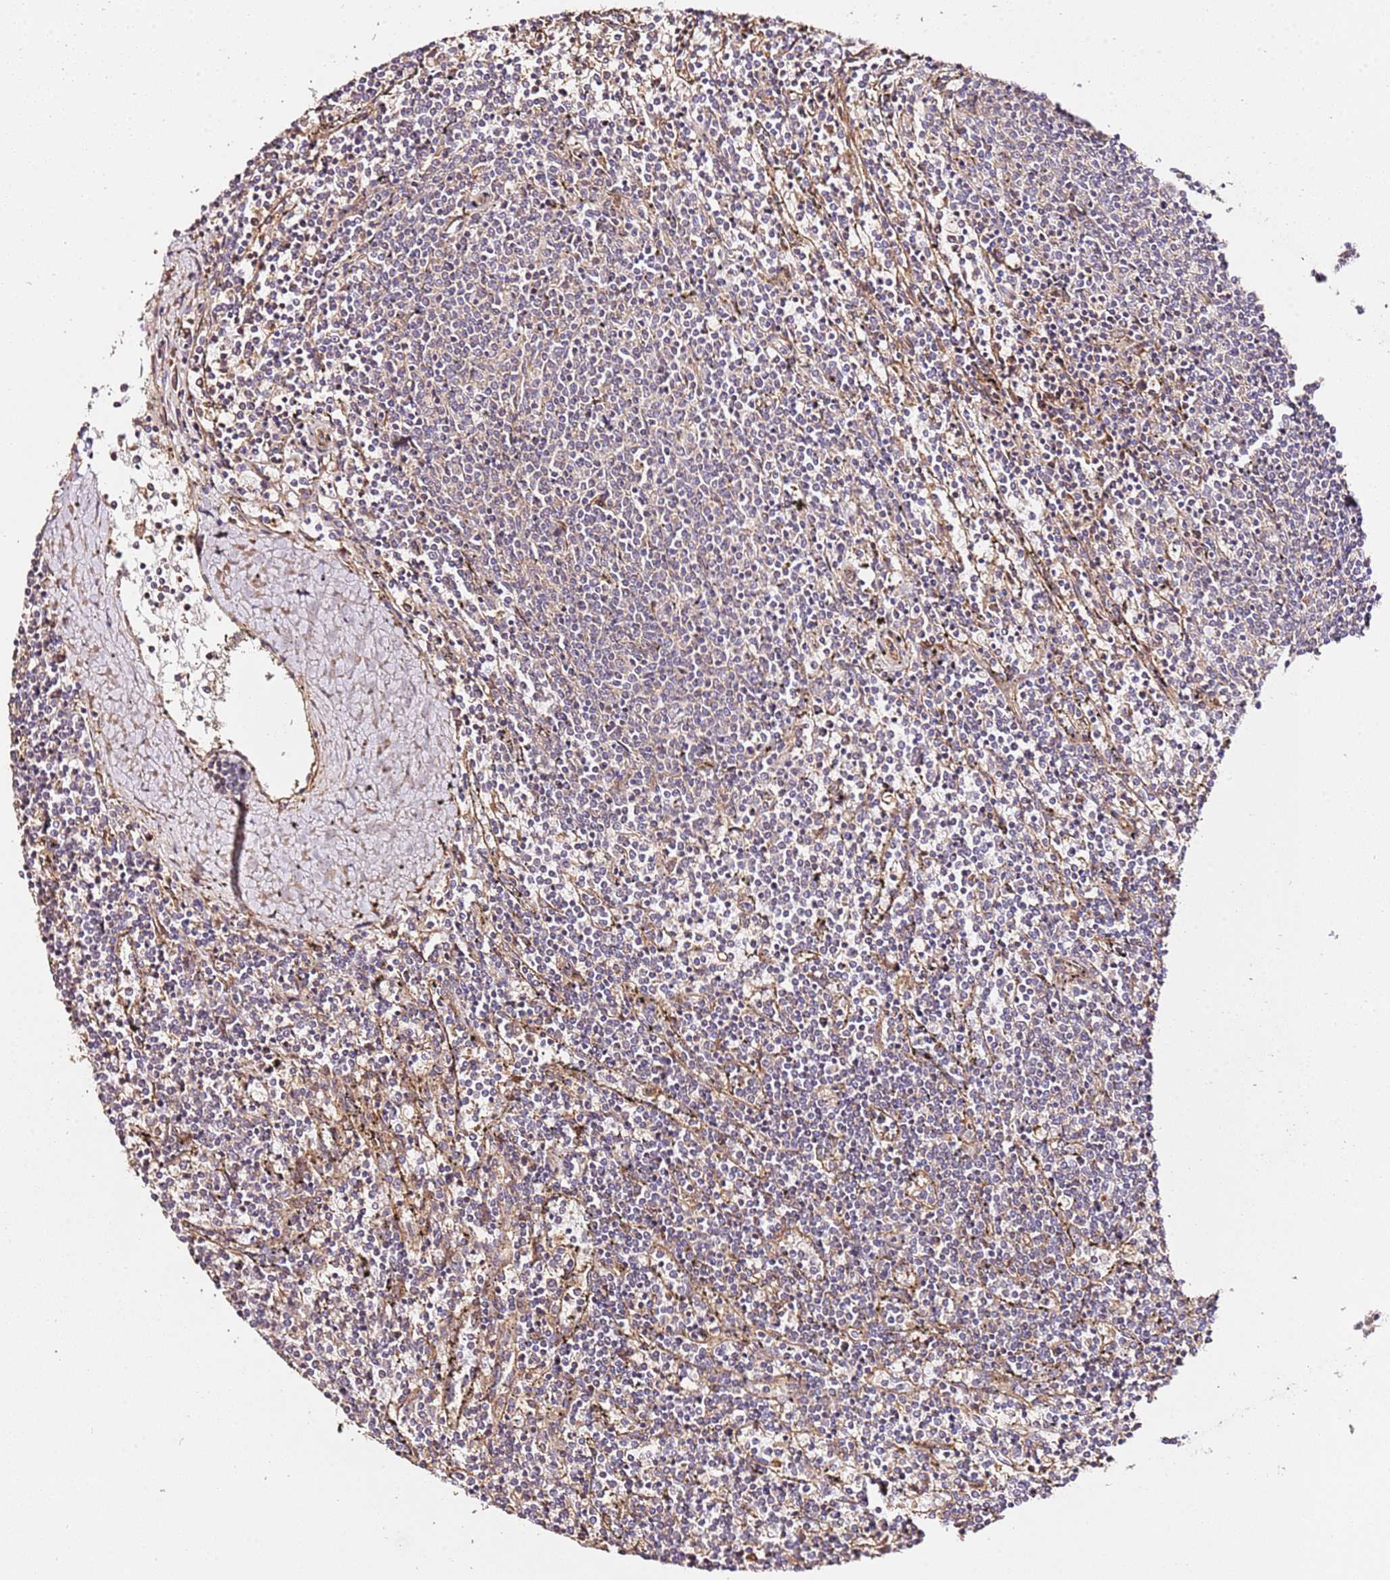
{"staining": {"intensity": "negative", "quantity": "none", "location": "none"}, "tissue": "lymphoma", "cell_type": "Tumor cells", "image_type": "cancer", "snomed": [{"axis": "morphology", "description": "Malignant lymphoma, non-Hodgkin's type, Low grade"}, {"axis": "topography", "description": "Spleen"}], "caption": "Immunohistochemistry (IHC) micrograph of human lymphoma stained for a protein (brown), which displays no staining in tumor cells. (DAB (3,3'-diaminobenzidine) immunohistochemistry (IHC) with hematoxylin counter stain).", "gene": "ZBTB39", "patient": {"sex": "female", "age": 50}}